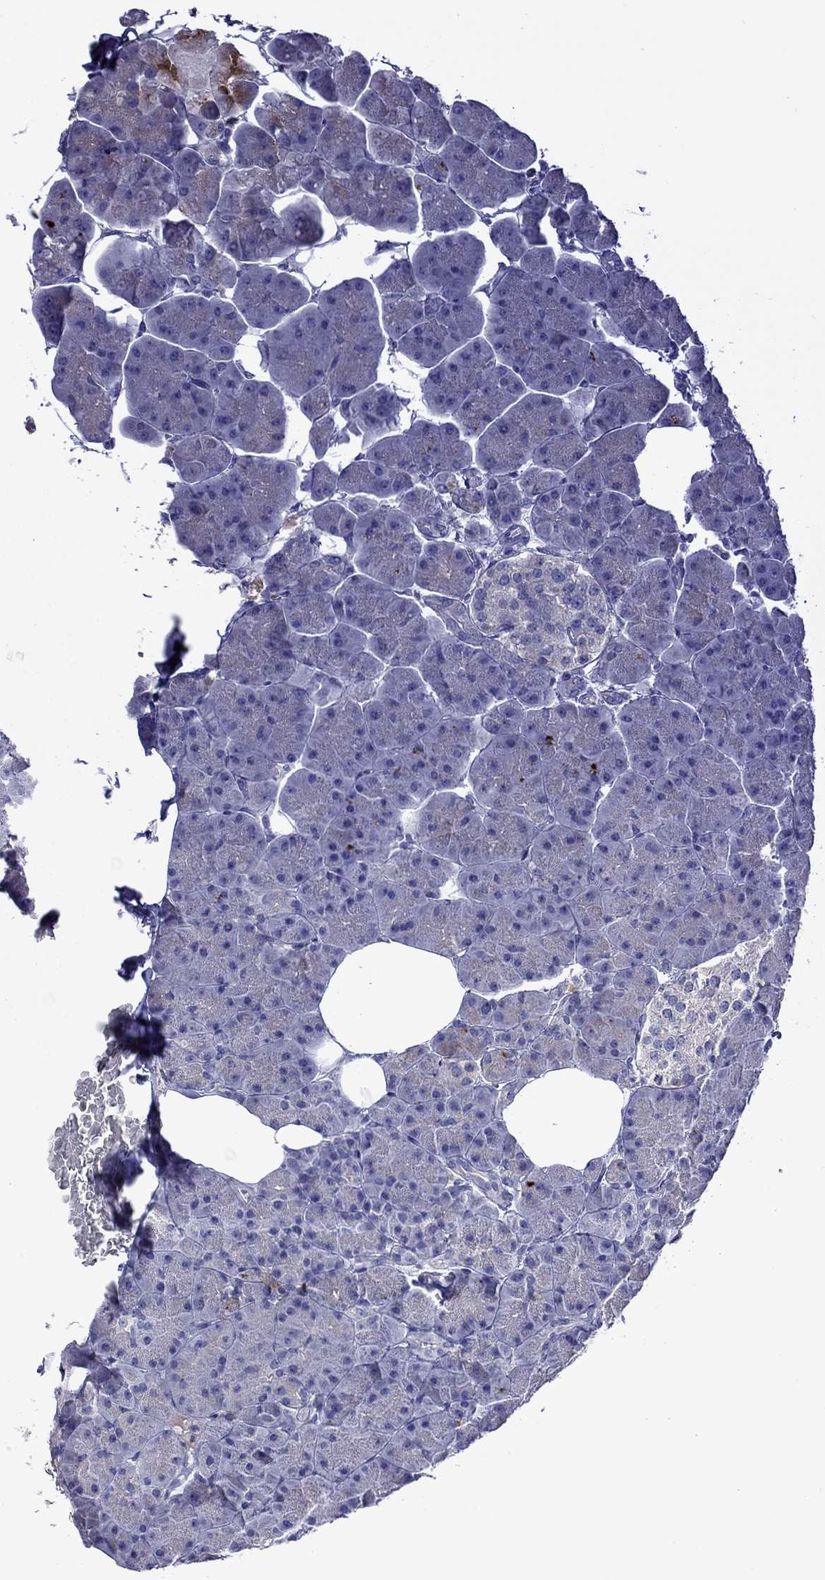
{"staining": {"intensity": "negative", "quantity": "none", "location": "none"}, "tissue": "pancreas", "cell_type": "Exocrine glandular cells", "image_type": "normal", "snomed": [{"axis": "morphology", "description": "Normal tissue, NOS"}, {"axis": "topography", "description": "Adipose tissue"}, {"axis": "topography", "description": "Pancreas"}, {"axis": "topography", "description": "Peripheral nerve tissue"}], "caption": "Histopathology image shows no protein positivity in exocrine glandular cells of benign pancreas. (Stains: DAB immunohistochemistry with hematoxylin counter stain, Microscopy: brightfield microscopy at high magnification).", "gene": "STAR", "patient": {"sex": "female", "age": 58}}